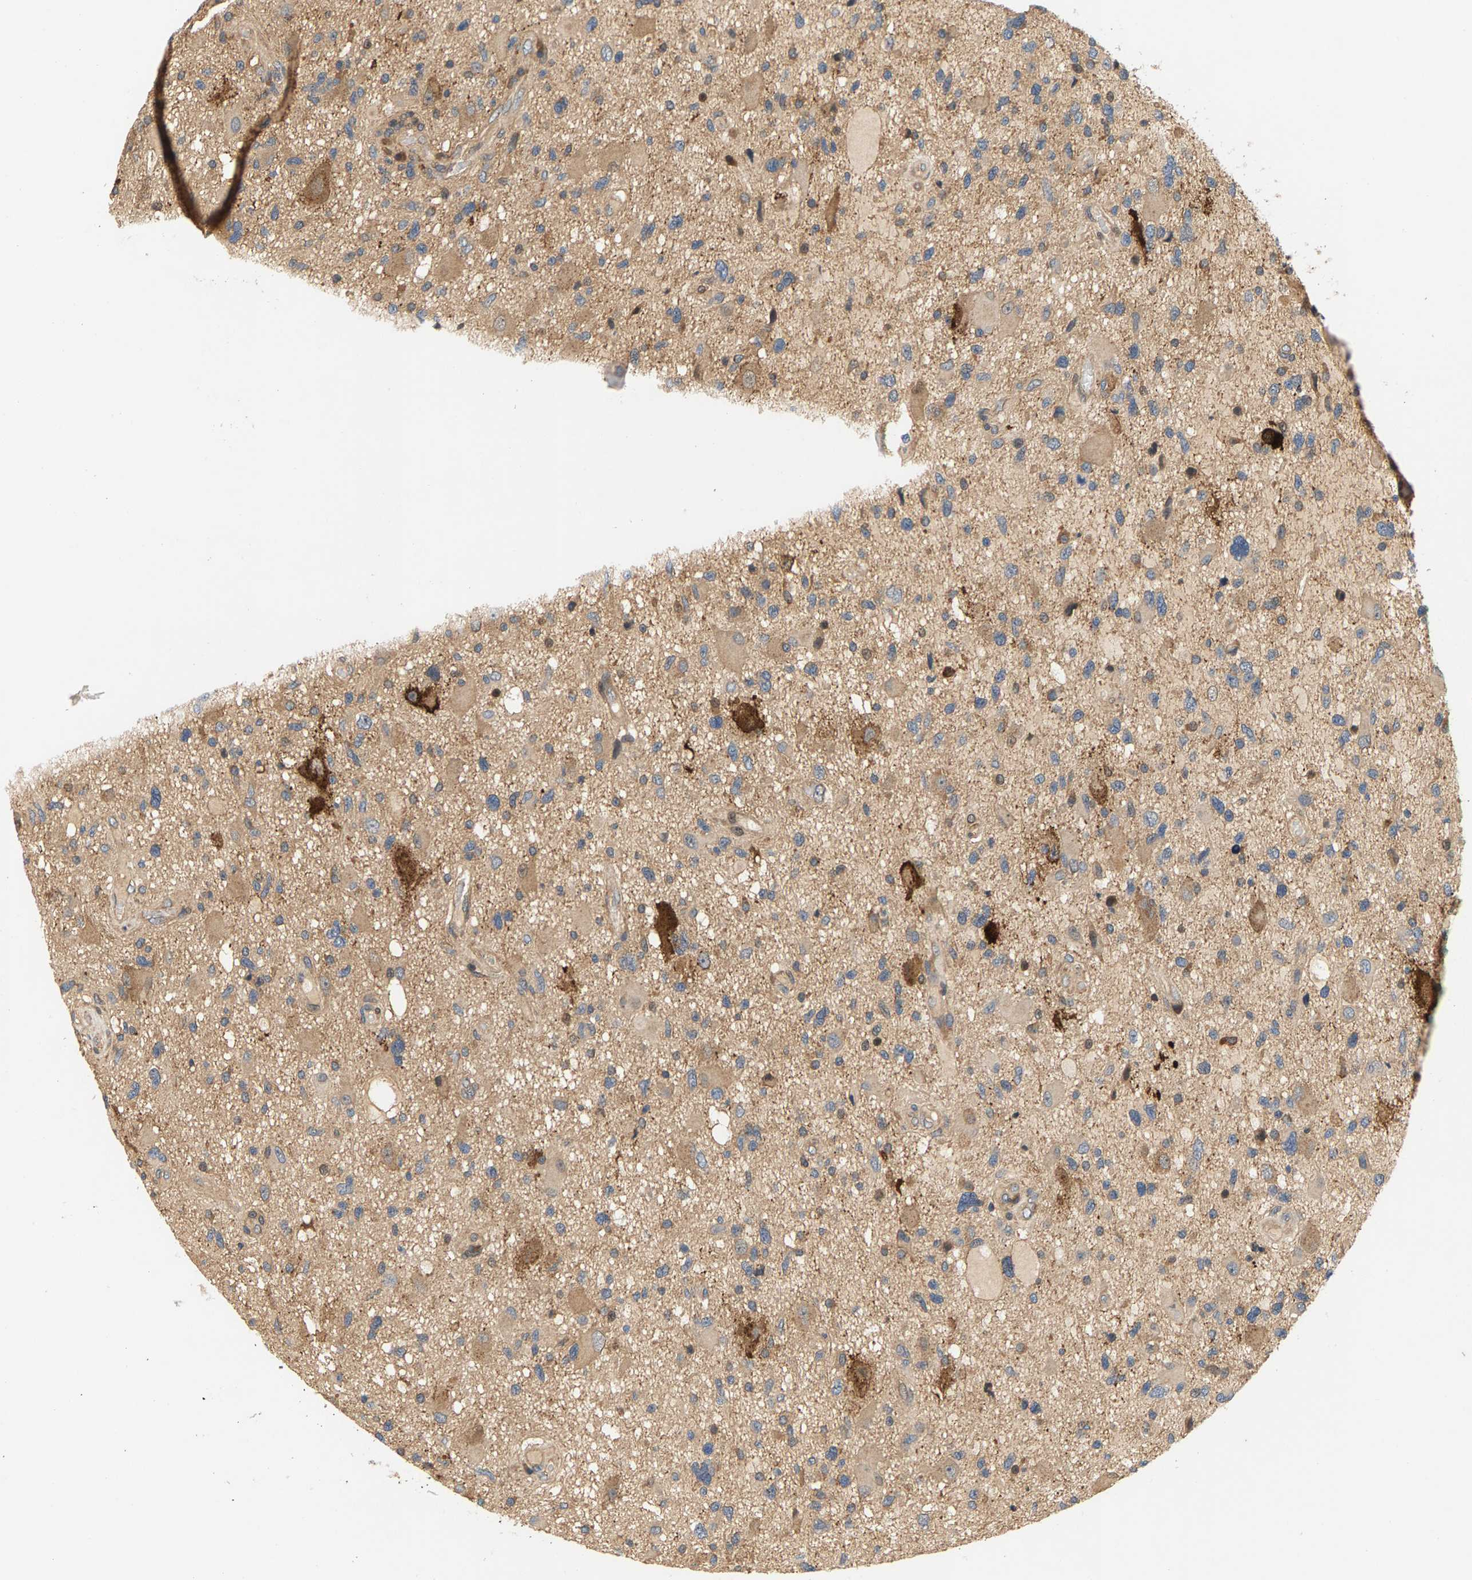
{"staining": {"intensity": "moderate", "quantity": "<25%", "location": "cytoplasmic/membranous"}, "tissue": "glioma", "cell_type": "Tumor cells", "image_type": "cancer", "snomed": [{"axis": "morphology", "description": "Glioma, malignant, High grade"}, {"axis": "topography", "description": "Brain"}], "caption": "Tumor cells display low levels of moderate cytoplasmic/membranous positivity in about <25% of cells in human glioma. The protein is stained brown, and the nuclei are stained in blue (DAB (3,3'-diaminobenzidine) IHC with brightfield microscopy, high magnification).", "gene": "FAM78A", "patient": {"sex": "male", "age": 33}}